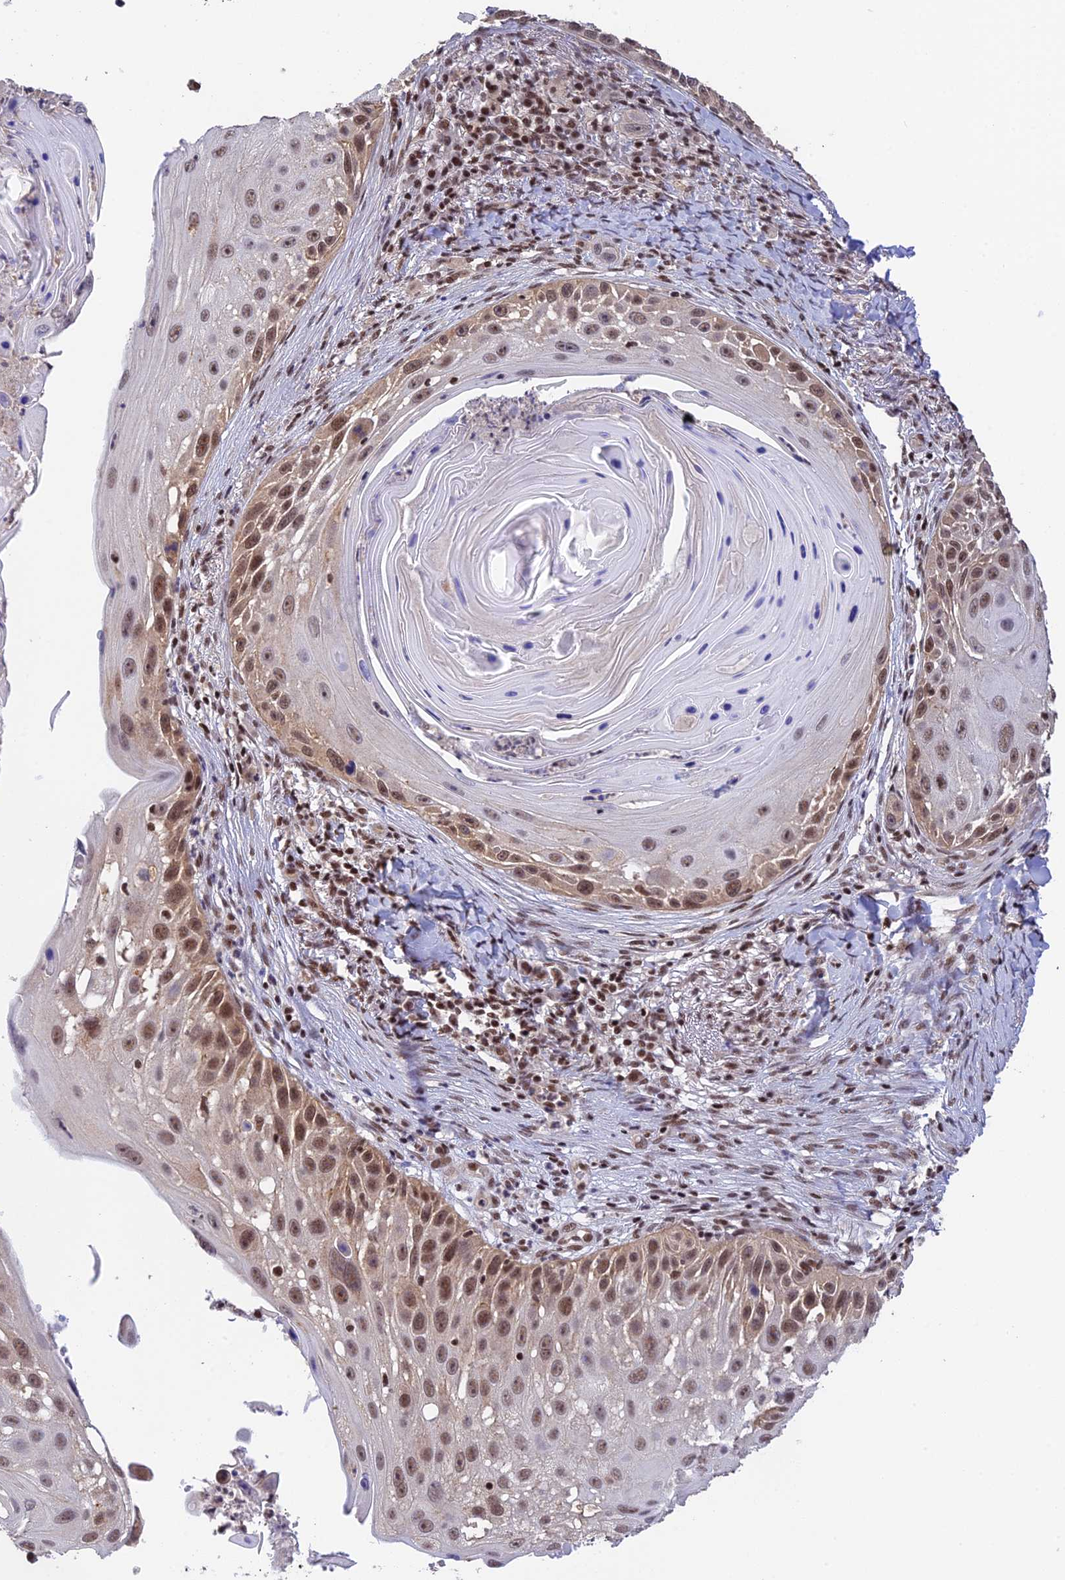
{"staining": {"intensity": "moderate", "quantity": ">75%", "location": "nuclear"}, "tissue": "skin cancer", "cell_type": "Tumor cells", "image_type": "cancer", "snomed": [{"axis": "morphology", "description": "Squamous cell carcinoma, NOS"}, {"axis": "topography", "description": "Skin"}], "caption": "Approximately >75% of tumor cells in human squamous cell carcinoma (skin) display moderate nuclear protein positivity as visualized by brown immunohistochemical staining.", "gene": "THAP11", "patient": {"sex": "female", "age": 44}}